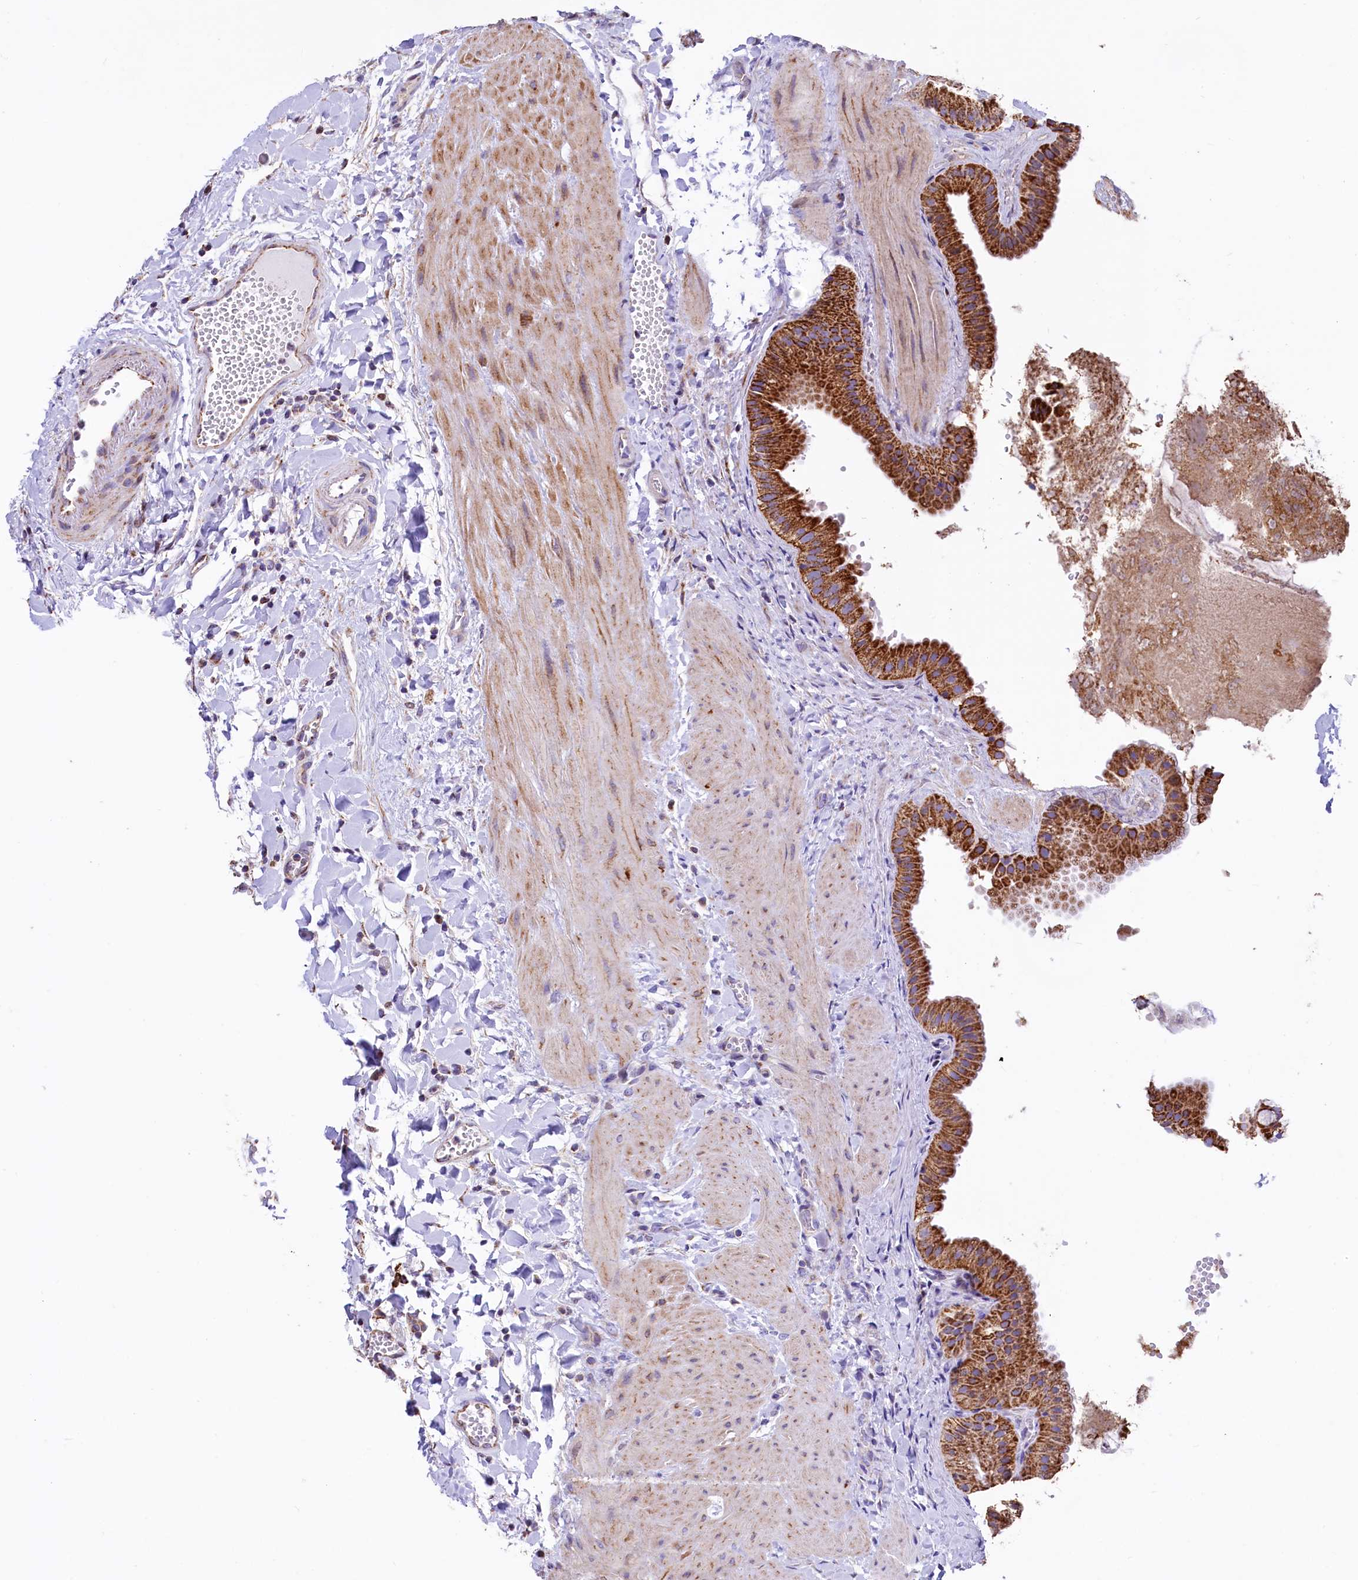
{"staining": {"intensity": "strong", "quantity": ">75%", "location": "cytoplasmic/membranous"}, "tissue": "gallbladder", "cell_type": "Glandular cells", "image_type": "normal", "snomed": [{"axis": "morphology", "description": "Normal tissue, NOS"}, {"axis": "topography", "description": "Gallbladder"}], "caption": "IHC micrograph of unremarkable gallbladder: human gallbladder stained using IHC demonstrates high levels of strong protein expression localized specifically in the cytoplasmic/membranous of glandular cells, appearing as a cytoplasmic/membranous brown color.", "gene": "VWCE", "patient": {"sex": "male", "age": 55}}